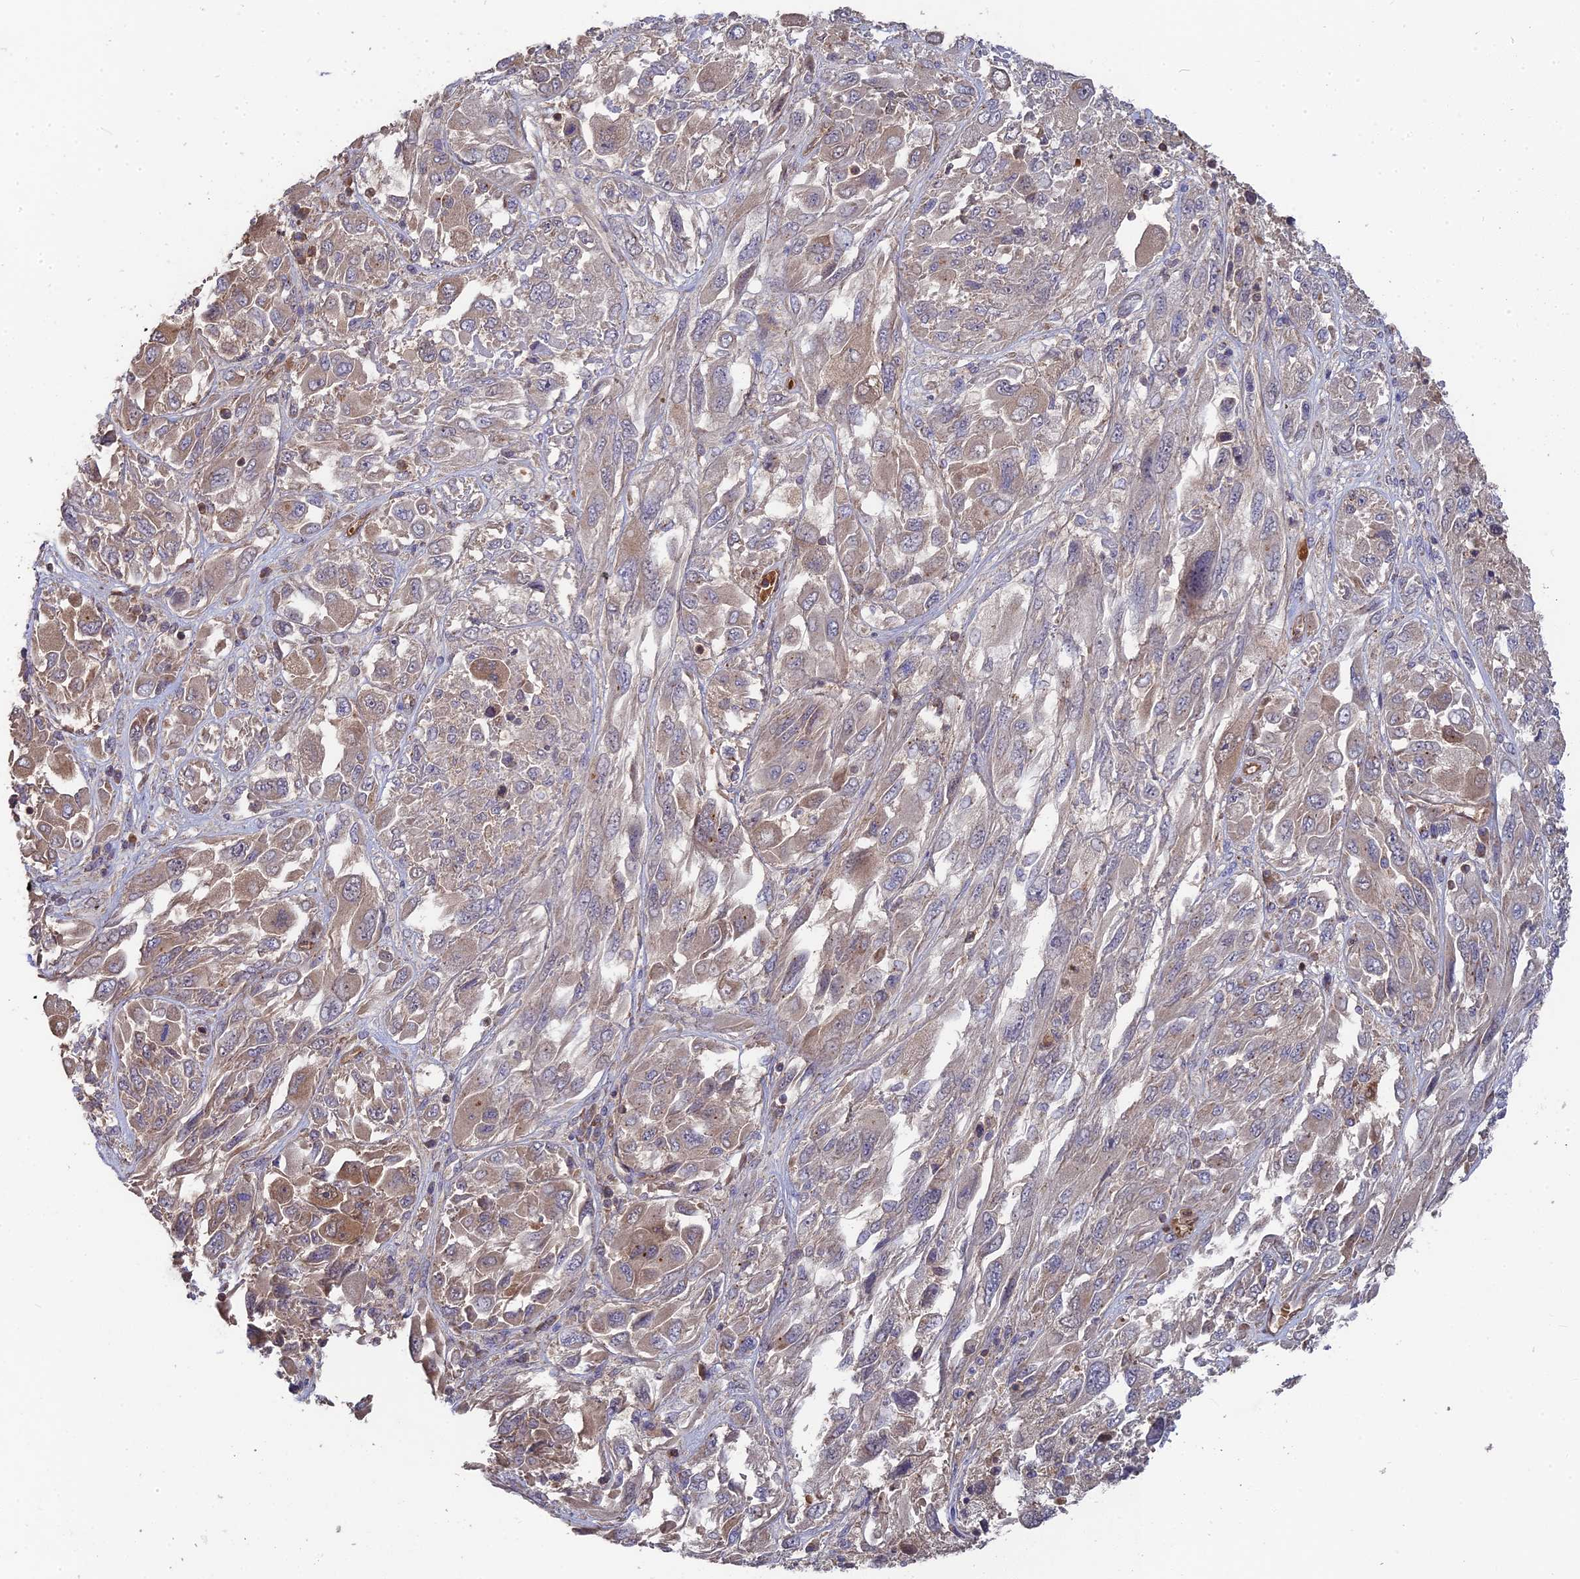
{"staining": {"intensity": "weak", "quantity": "25%-75%", "location": "cytoplasmic/membranous"}, "tissue": "melanoma", "cell_type": "Tumor cells", "image_type": "cancer", "snomed": [{"axis": "morphology", "description": "Malignant melanoma, NOS"}, {"axis": "topography", "description": "Skin"}], "caption": "Malignant melanoma stained for a protein (brown) displays weak cytoplasmic/membranous positive staining in approximately 25%-75% of tumor cells.", "gene": "RPIA", "patient": {"sex": "female", "age": 91}}